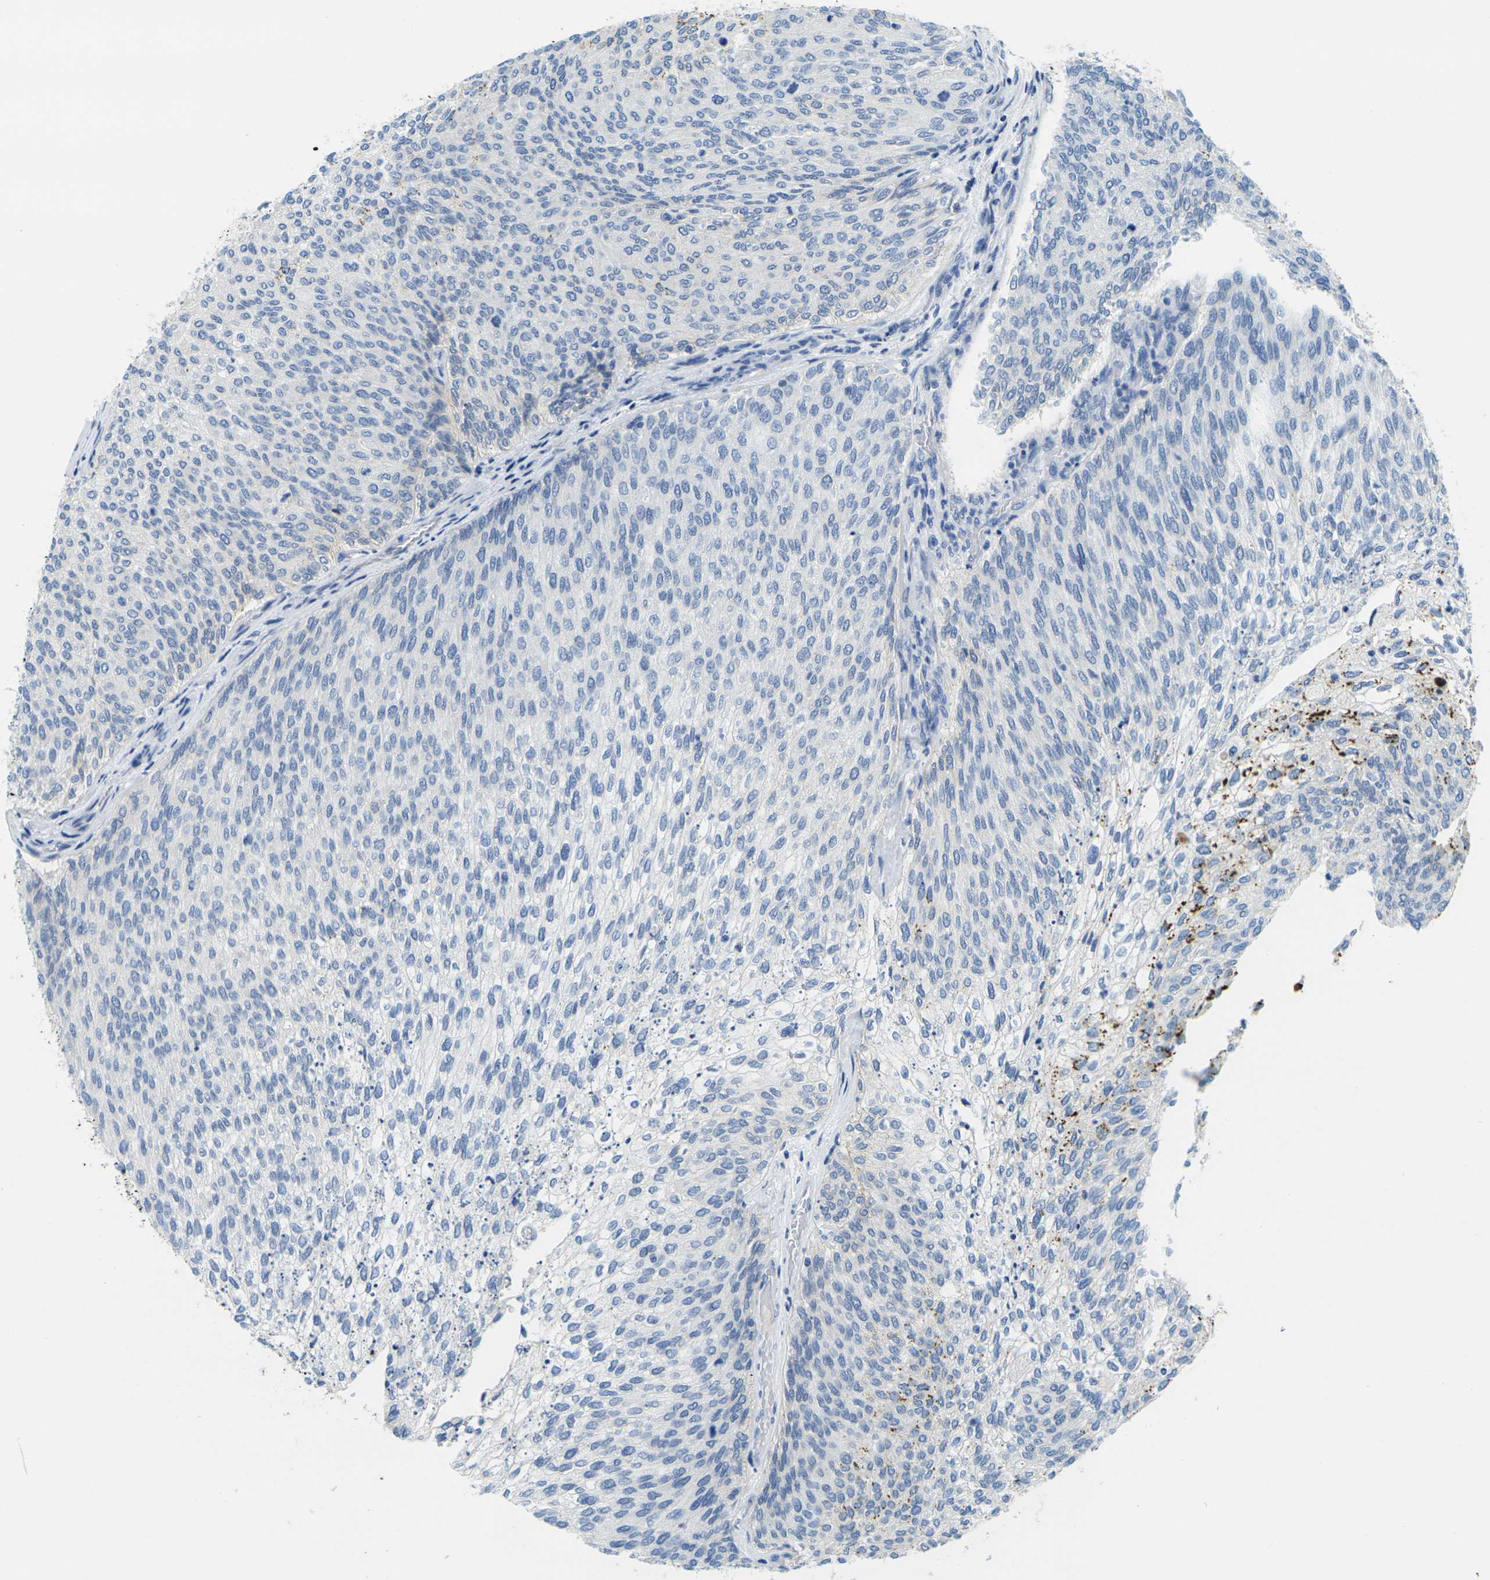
{"staining": {"intensity": "negative", "quantity": "none", "location": "none"}, "tissue": "urothelial cancer", "cell_type": "Tumor cells", "image_type": "cancer", "snomed": [{"axis": "morphology", "description": "Urothelial carcinoma, Low grade"}, {"axis": "topography", "description": "Urinary bladder"}], "caption": "A photomicrograph of human urothelial cancer is negative for staining in tumor cells.", "gene": "FAM3D", "patient": {"sex": "female", "age": 79}}